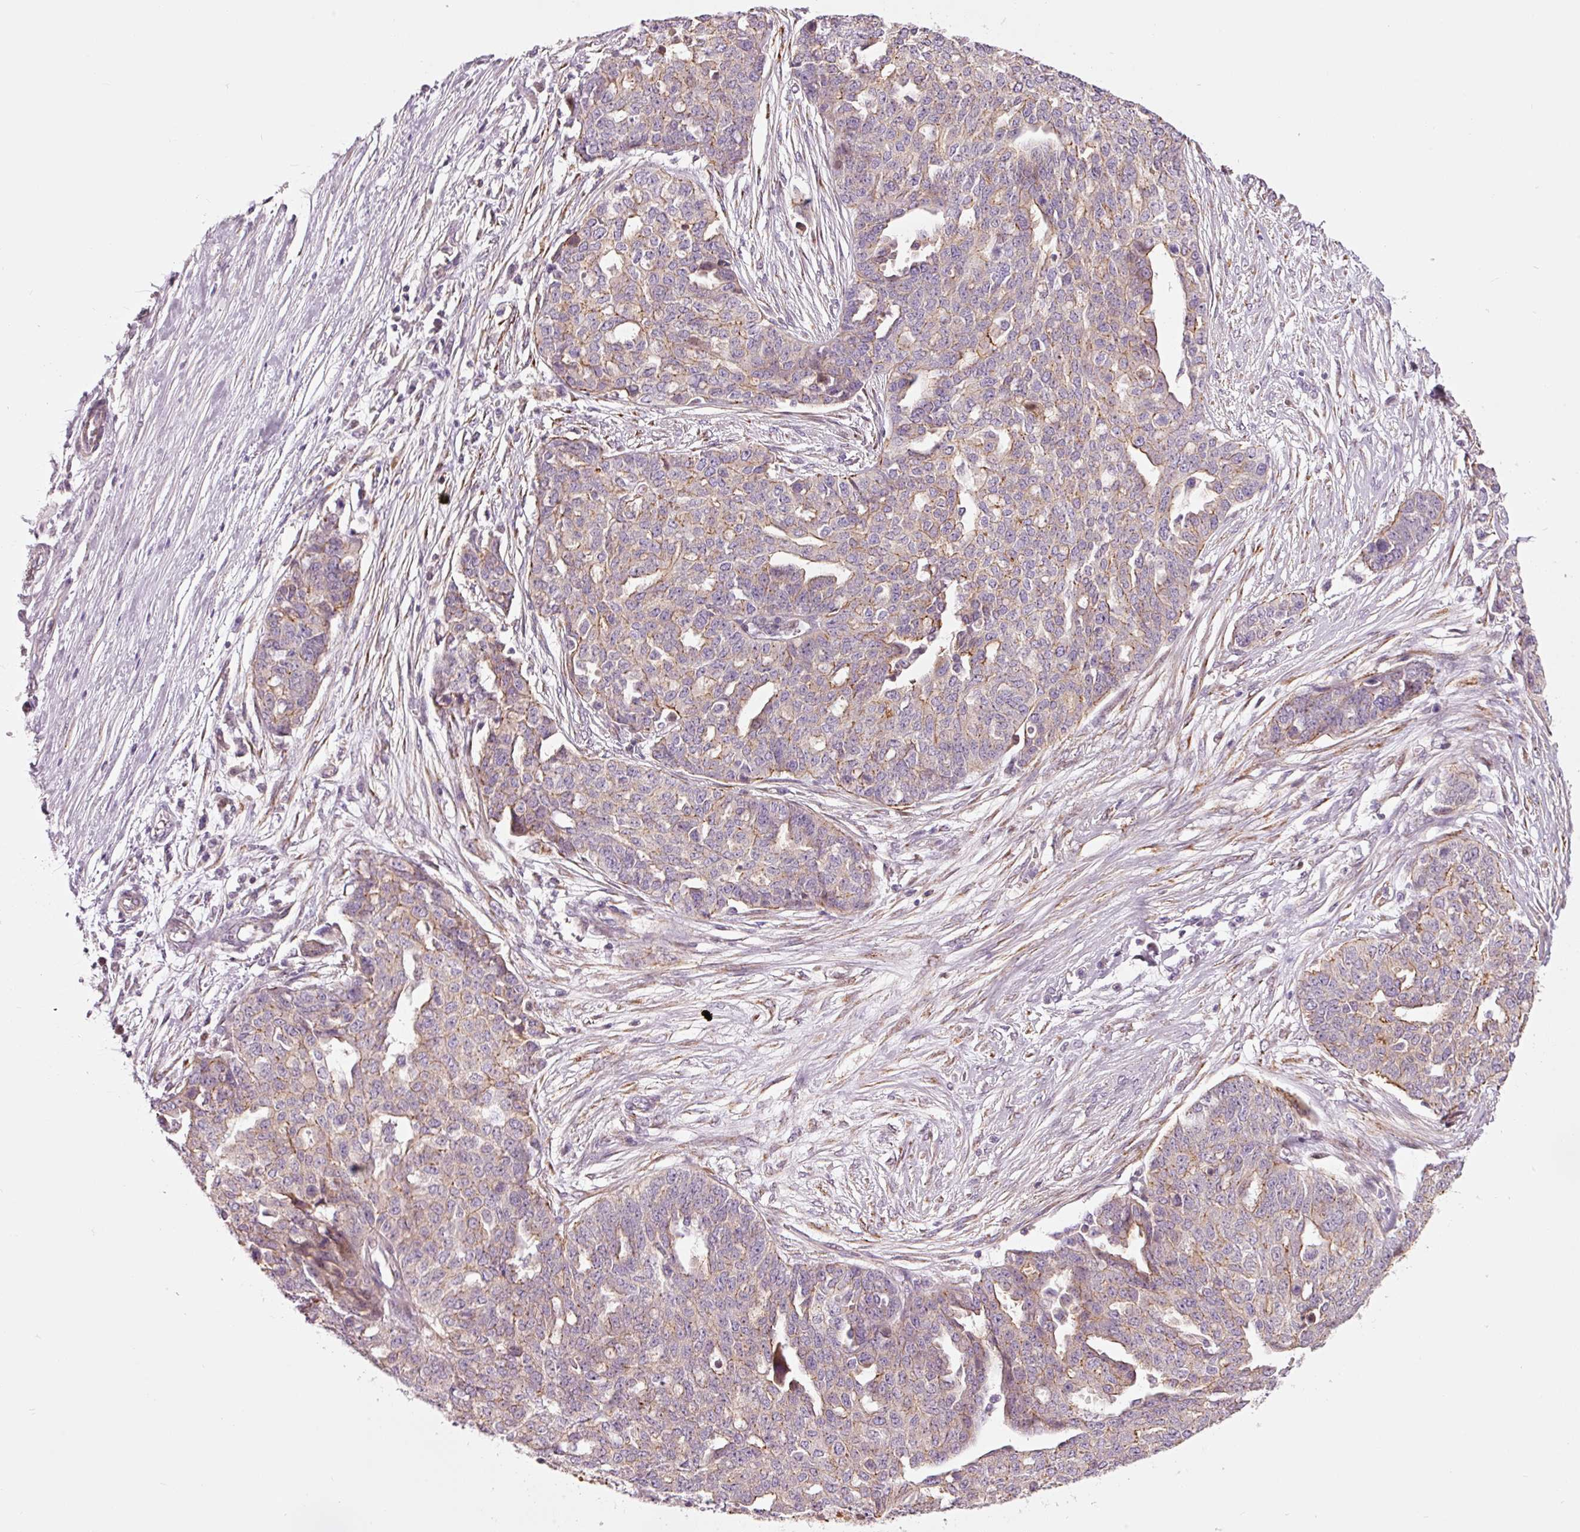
{"staining": {"intensity": "moderate", "quantity": "<25%", "location": "cytoplasmic/membranous"}, "tissue": "ovarian cancer", "cell_type": "Tumor cells", "image_type": "cancer", "snomed": [{"axis": "morphology", "description": "Cystadenocarcinoma, serous, NOS"}, {"axis": "topography", "description": "Soft tissue"}, {"axis": "topography", "description": "Ovary"}], "caption": "Immunohistochemistry (IHC) staining of serous cystadenocarcinoma (ovarian), which displays low levels of moderate cytoplasmic/membranous positivity in about <25% of tumor cells indicating moderate cytoplasmic/membranous protein staining. The staining was performed using DAB (brown) for protein detection and nuclei were counterstained in hematoxylin (blue).", "gene": "DAPP1", "patient": {"sex": "female", "age": 57}}